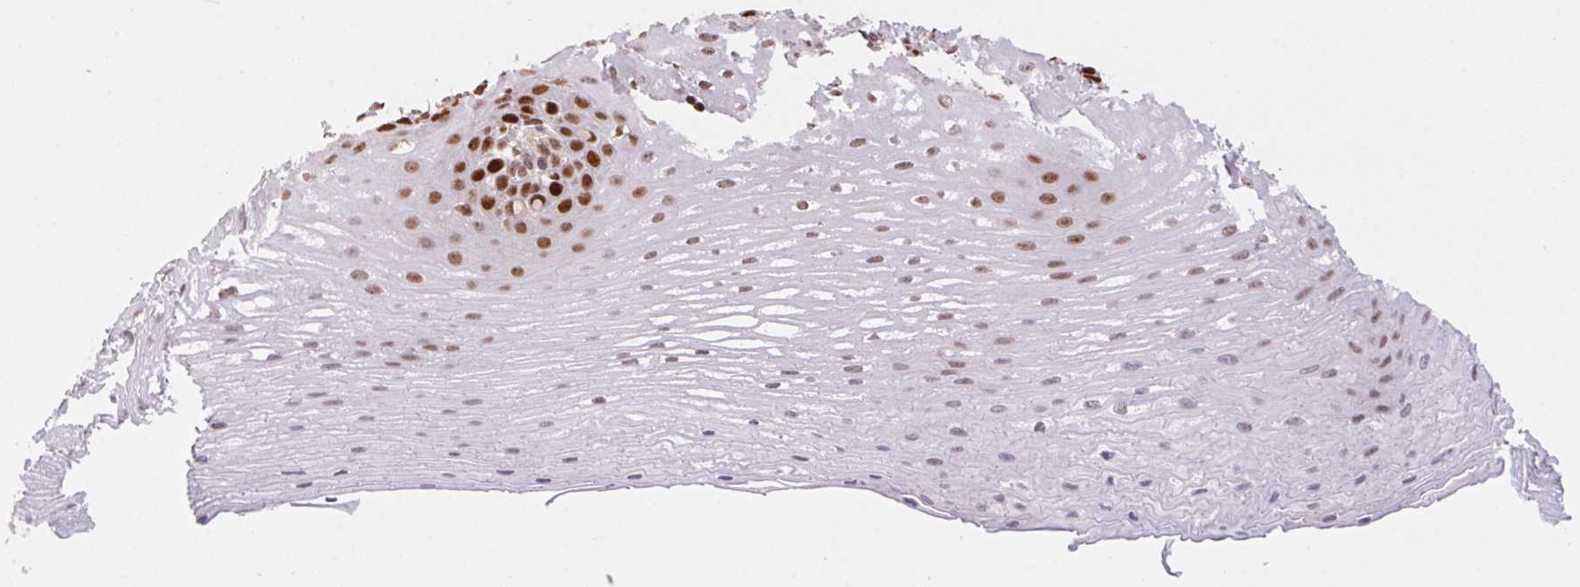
{"staining": {"intensity": "strong", "quantity": ">75%", "location": "nuclear"}, "tissue": "esophagus", "cell_type": "Squamous epithelial cells", "image_type": "normal", "snomed": [{"axis": "morphology", "description": "Normal tissue, NOS"}, {"axis": "topography", "description": "Esophagus"}], "caption": "Protein expression analysis of benign esophagus exhibits strong nuclear expression in approximately >75% of squamous epithelial cells.", "gene": "POLD3", "patient": {"sex": "male", "age": 62}}